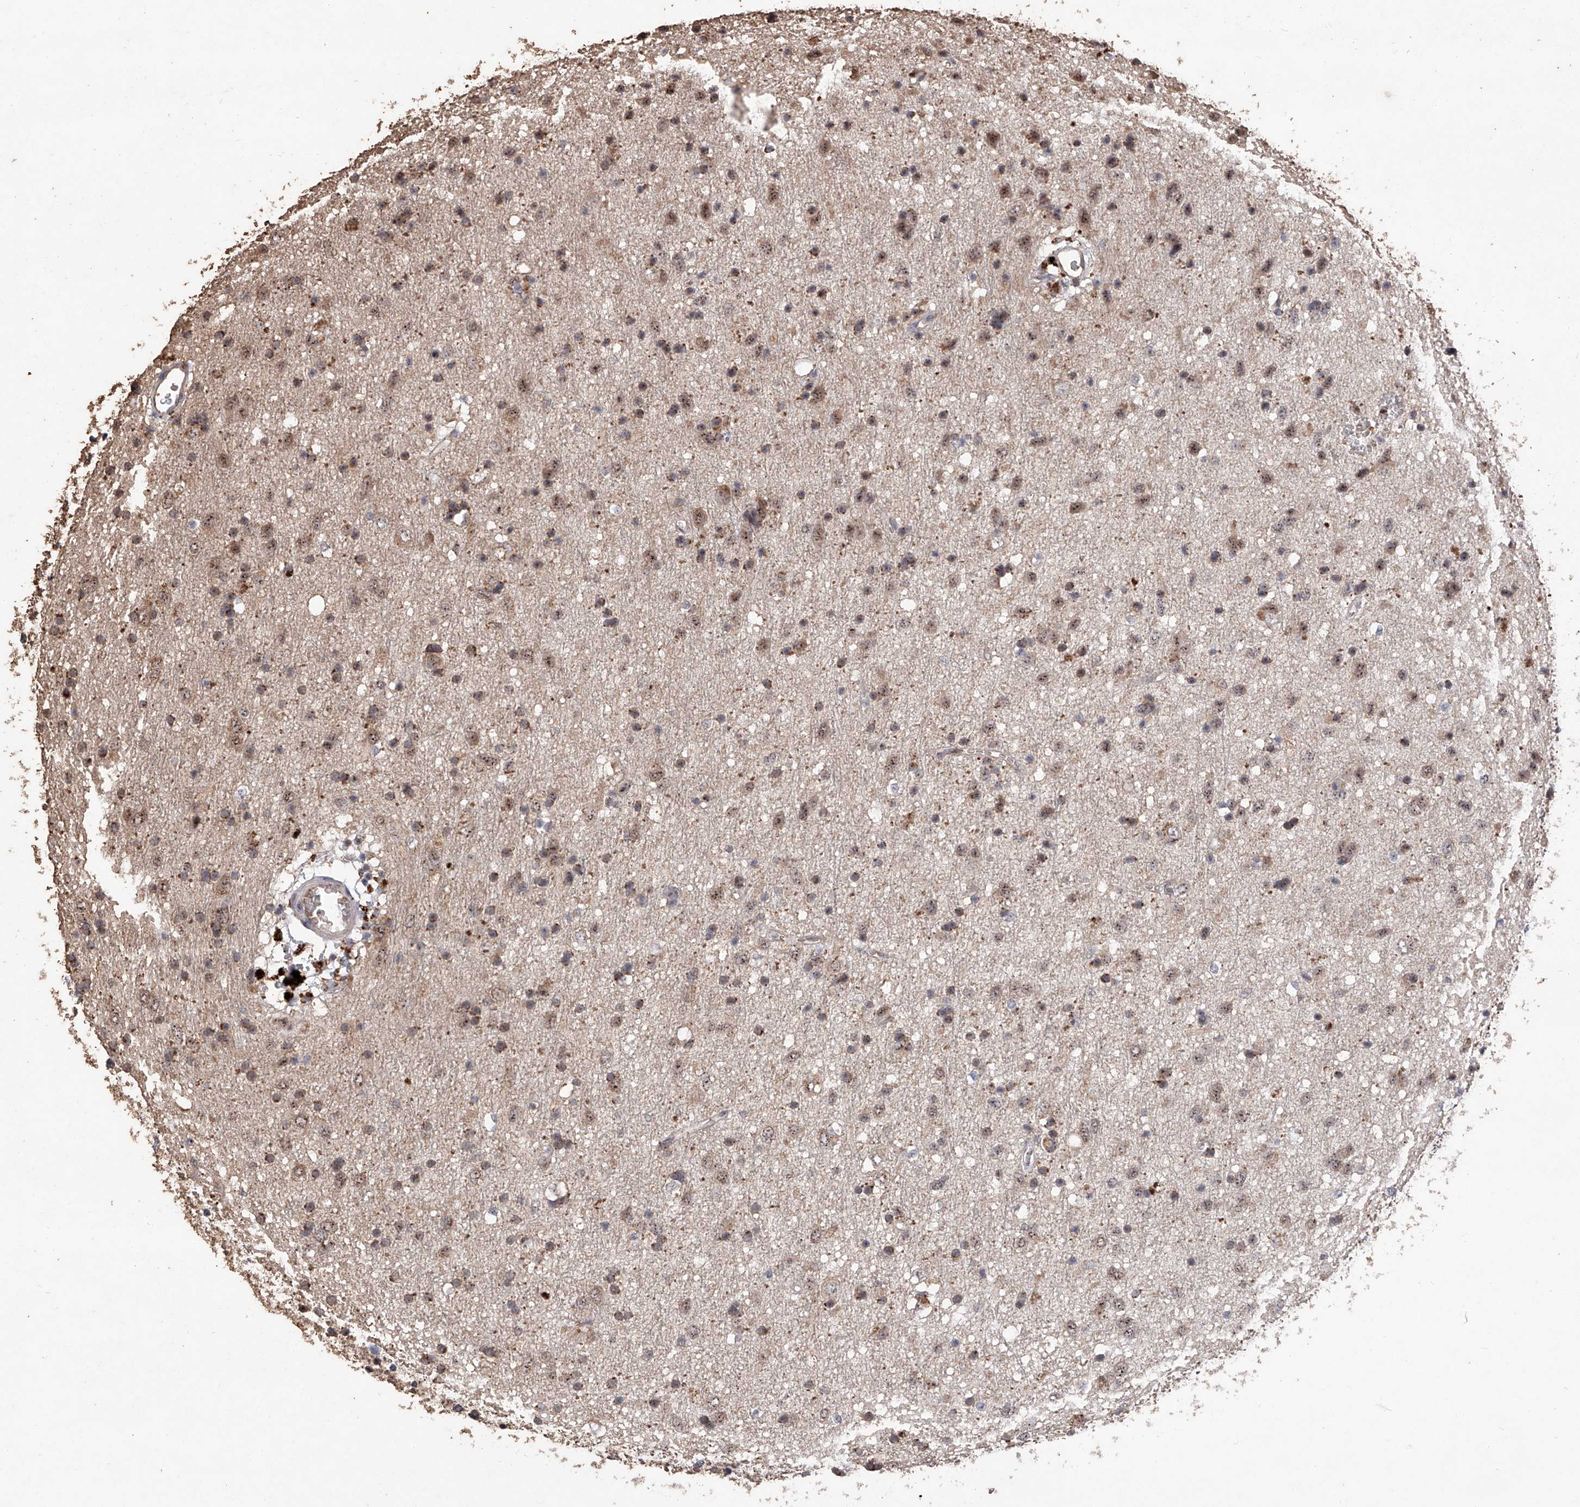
{"staining": {"intensity": "weak", "quantity": ">75%", "location": "cytoplasmic/membranous,nuclear"}, "tissue": "glioma", "cell_type": "Tumor cells", "image_type": "cancer", "snomed": [{"axis": "morphology", "description": "Glioma, malignant, Low grade"}, {"axis": "topography", "description": "Brain"}], "caption": "Weak cytoplasmic/membranous and nuclear protein positivity is seen in about >75% of tumor cells in glioma.", "gene": "EML1", "patient": {"sex": "male", "age": 77}}